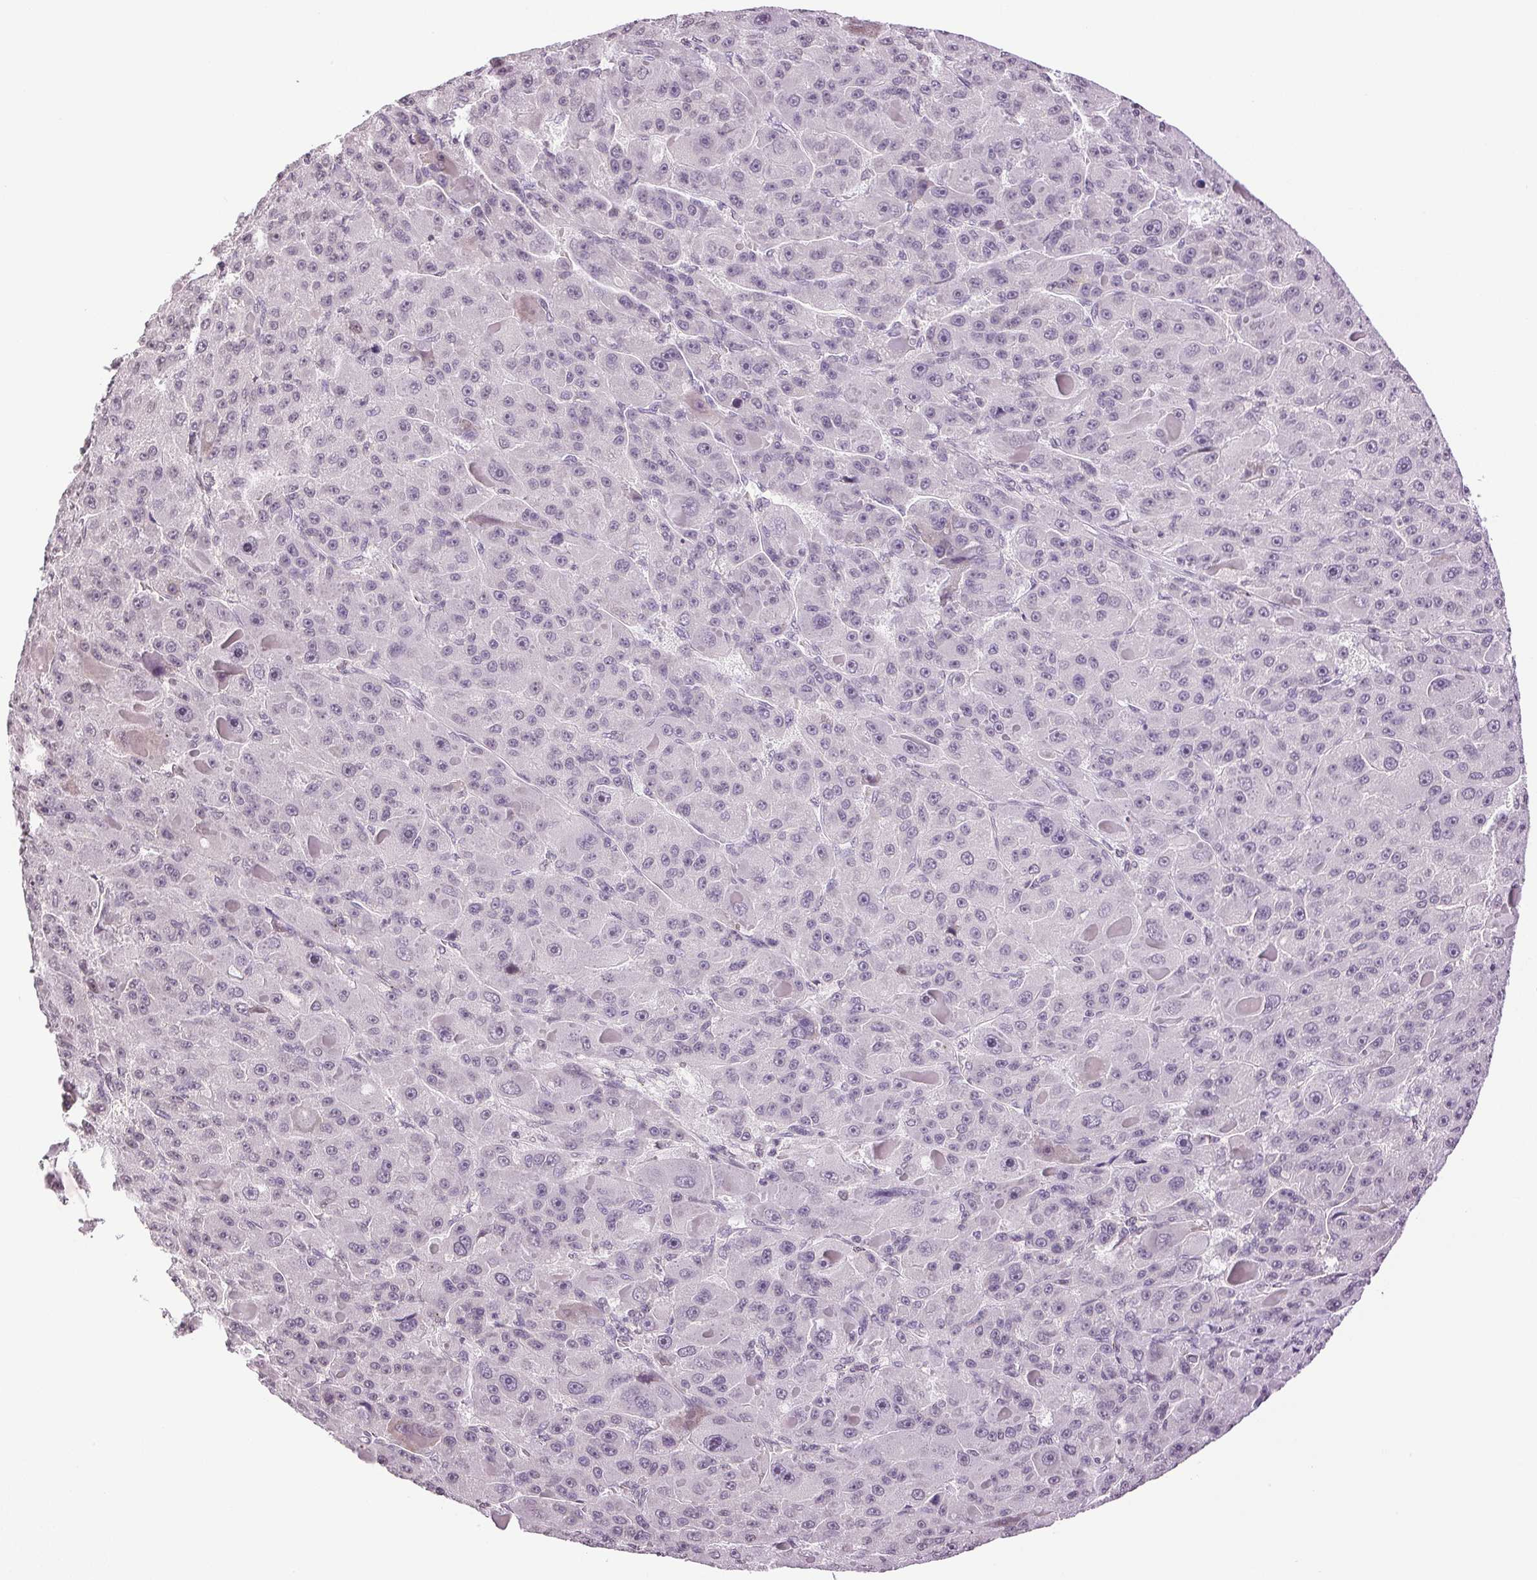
{"staining": {"intensity": "negative", "quantity": "none", "location": "none"}, "tissue": "liver cancer", "cell_type": "Tumor cells", "image_type": "cancer", "snomed": [{"axis": "morphology", "description": "Carcinoma, Hepatocellular, NOS"}, {"axis": "topography", "description": "Liver"}], "caption": "Protein analysis of liver cancer demonstrates no significant expression in tumor cells.", "gene": "TNNT3", "patient": {"sex": "male", "age": 76}}